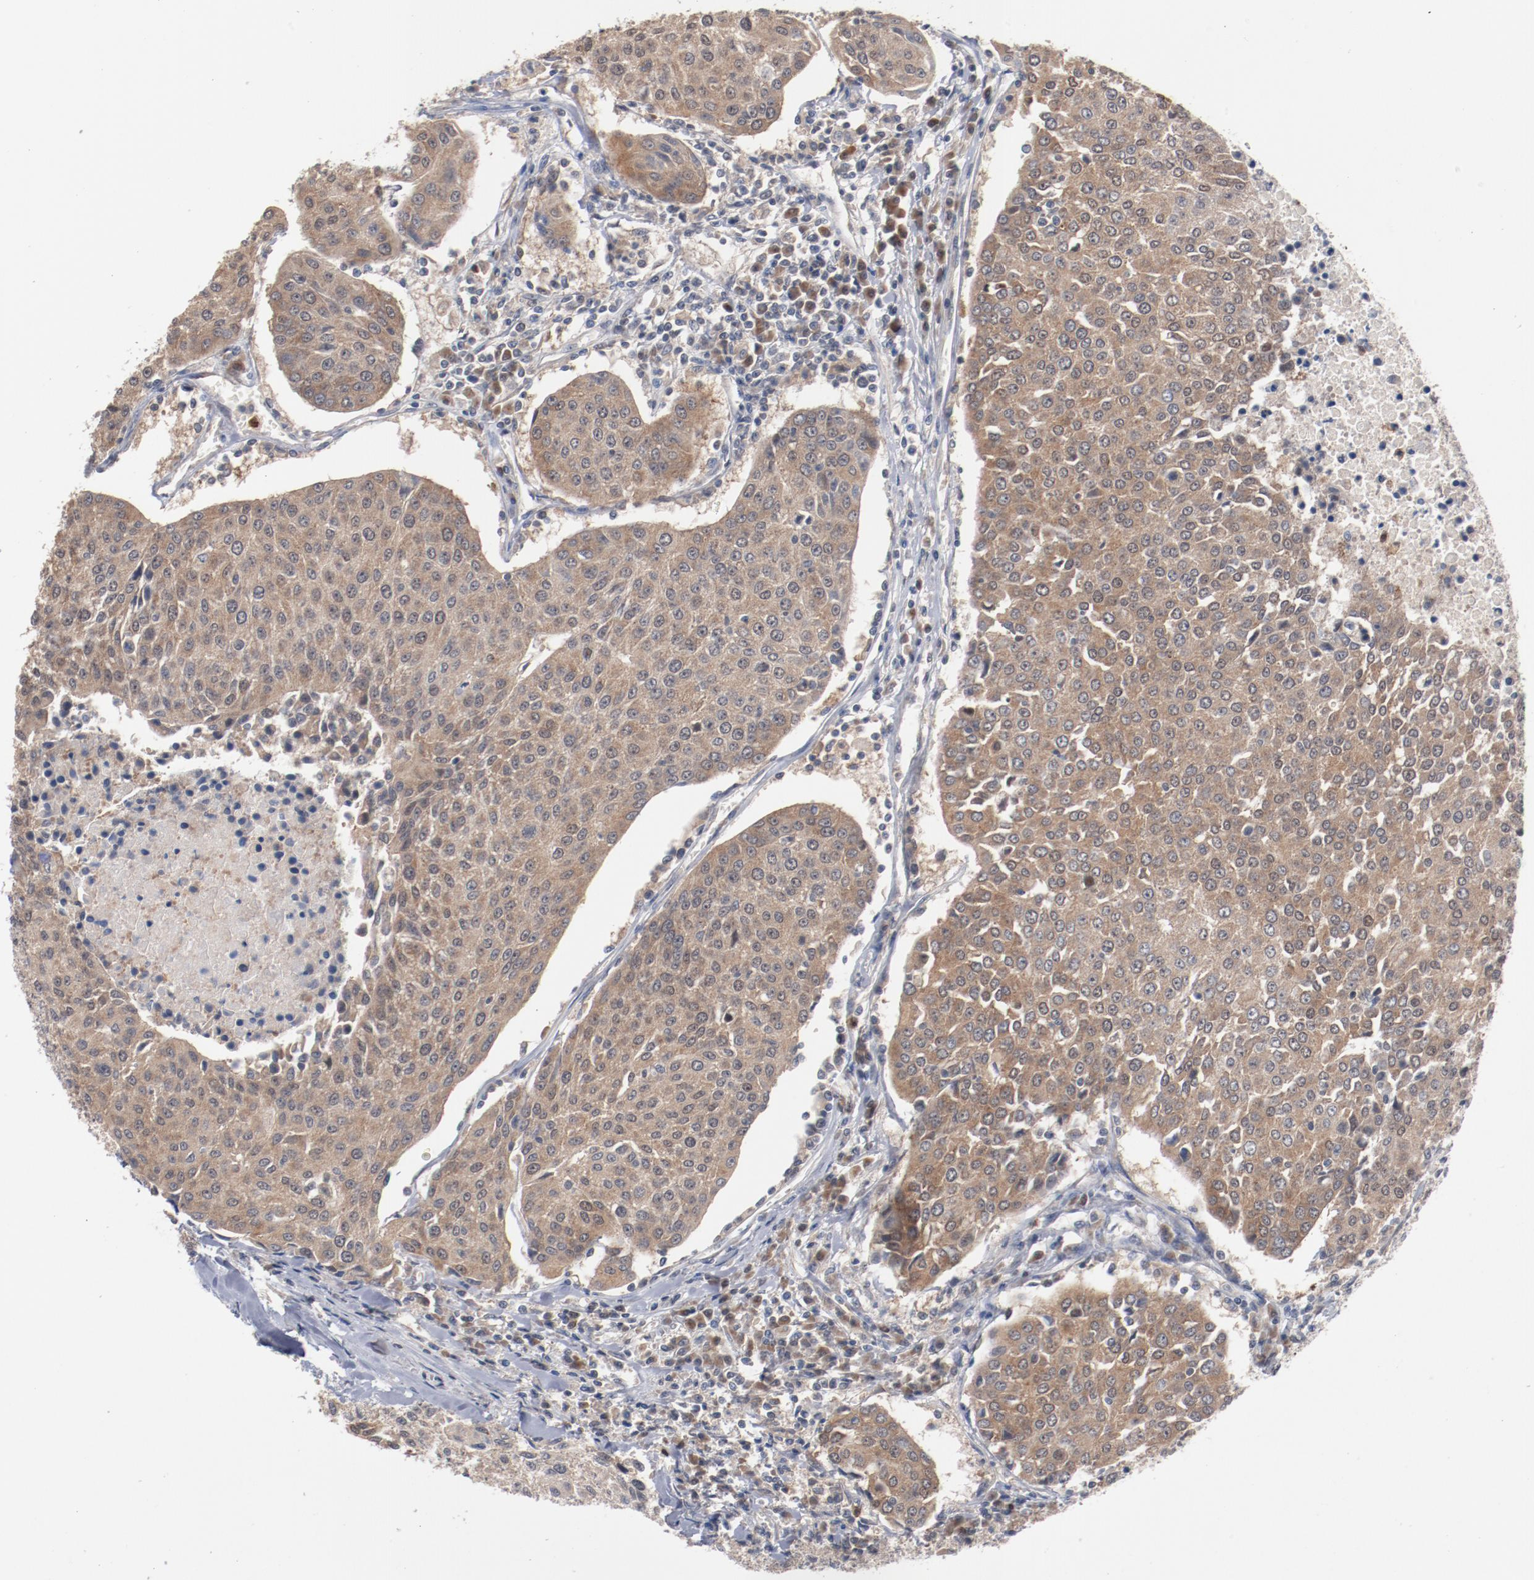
{"staining": {"intensity": "moderate", "quantity": ">75%", "location": "cytoplasmic/membranous"}, "tissue": "urothelial cancer", "cell_type": "Tumor cells", "image_type": "cancer", "snomed": [{"axis": "morphology", "description": "Urothelial carcinoma, High grade"}, {"axis": "topography", "description": "Urinary bladder"}], "caption": "High-grade urothelial carcinoma stained for a protein reveals moderate cytoplasmic/membranous positivity in tumor cells.", "gene": "RNASE11", "patient": {"sex": "female", "age": 85}}